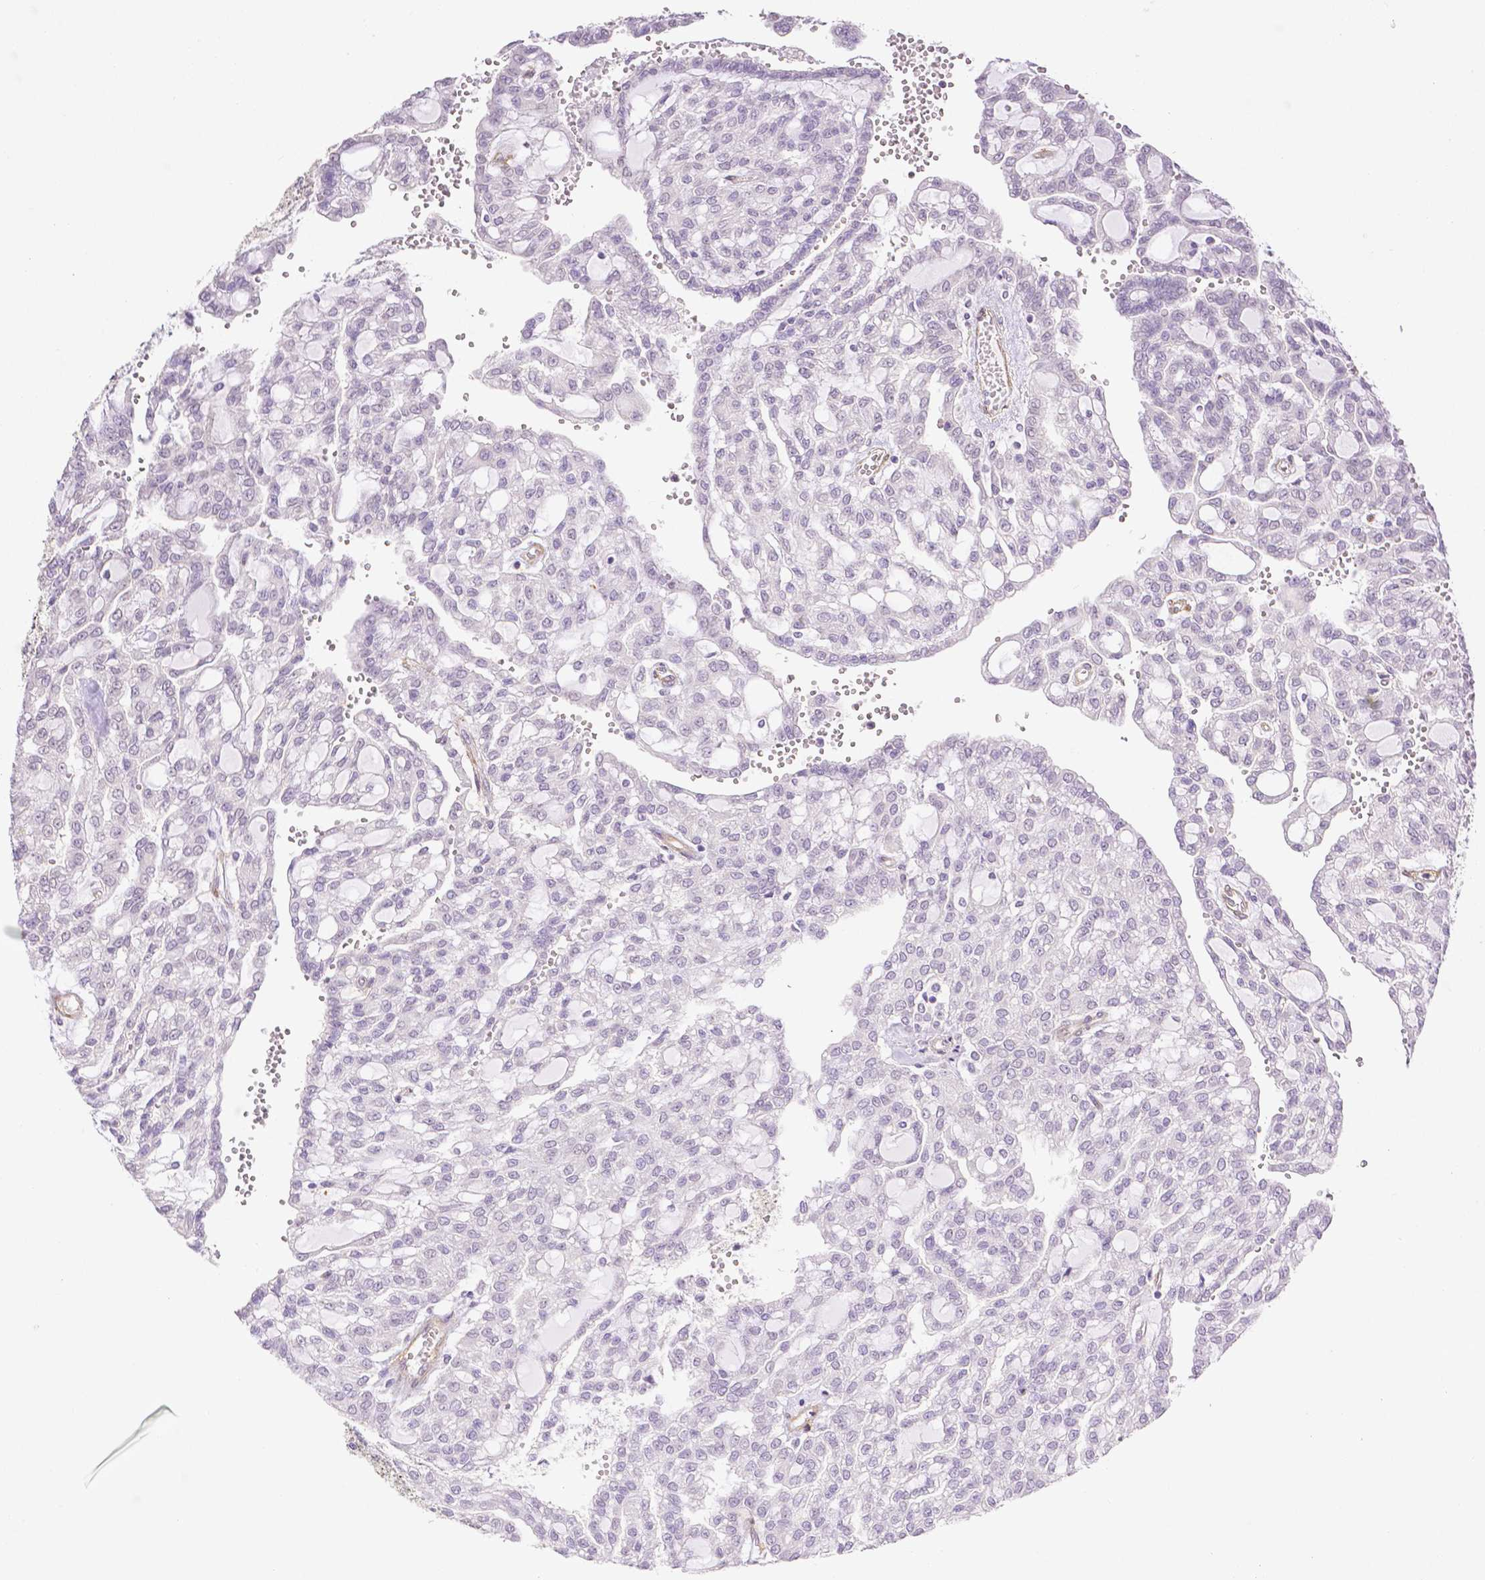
{"staining": {"intensity": "negative", "quantity": "none", "location": "none"}, "tissue": "renal cancer", "cell_type": "Tumor cells", "image_type": "cancer", "snomed": [{"axis": "morphology", "description": "Adenocarcinoma, NOS"}, {"axis": "topography", "description": "Kidney"}], "caption": "Tumor cells show no significant protein staining in adenocarcinoma (renal).", "gene": "THY1", "patient": {"sex": "male", "age": 63}}